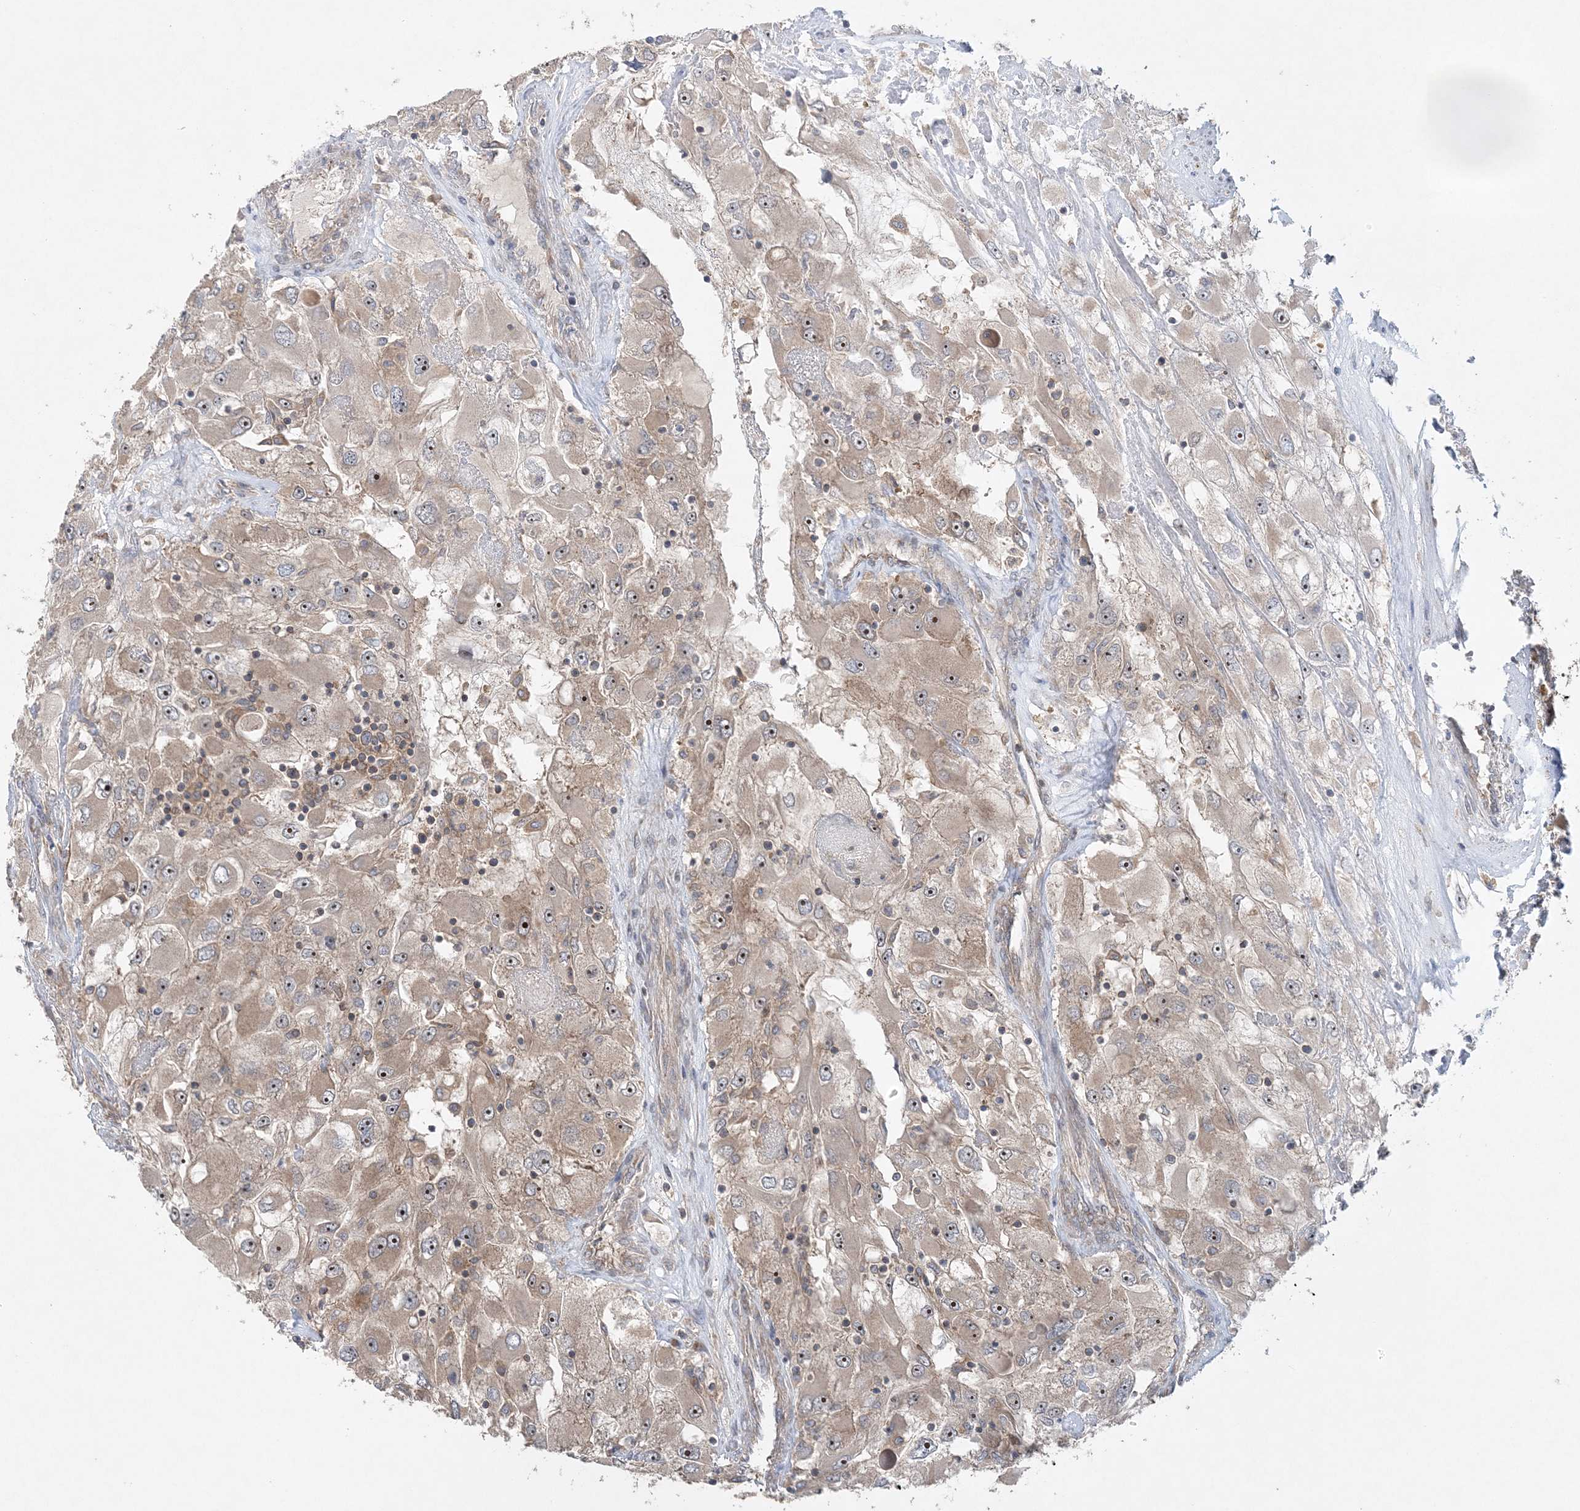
{"staining": {"intensity": "moderate", "quantity": "<25%", "location": "cytoplasmic/membranous,nuclear"}, "tissue": "renal cancer", "cell_type": "Tumor cells", "image_type": "cancer", "snomed": [{"axis": "morphology", "description": "Adenocarcinoma, NOS"}, {"axis": "topography", "description": "Kidney"}], "caption": "Brown immunohistochemical staining in renal cancer (adenocarcinoma) displays moderate cytoplasmic/membranous and nuclear expression in approximately <25% of tumor cells. (DAB = brown stain, brightfield microscopy at high magnification).", "gene": "ACAP2", "patient": {"sex": "female", "age": 52}}